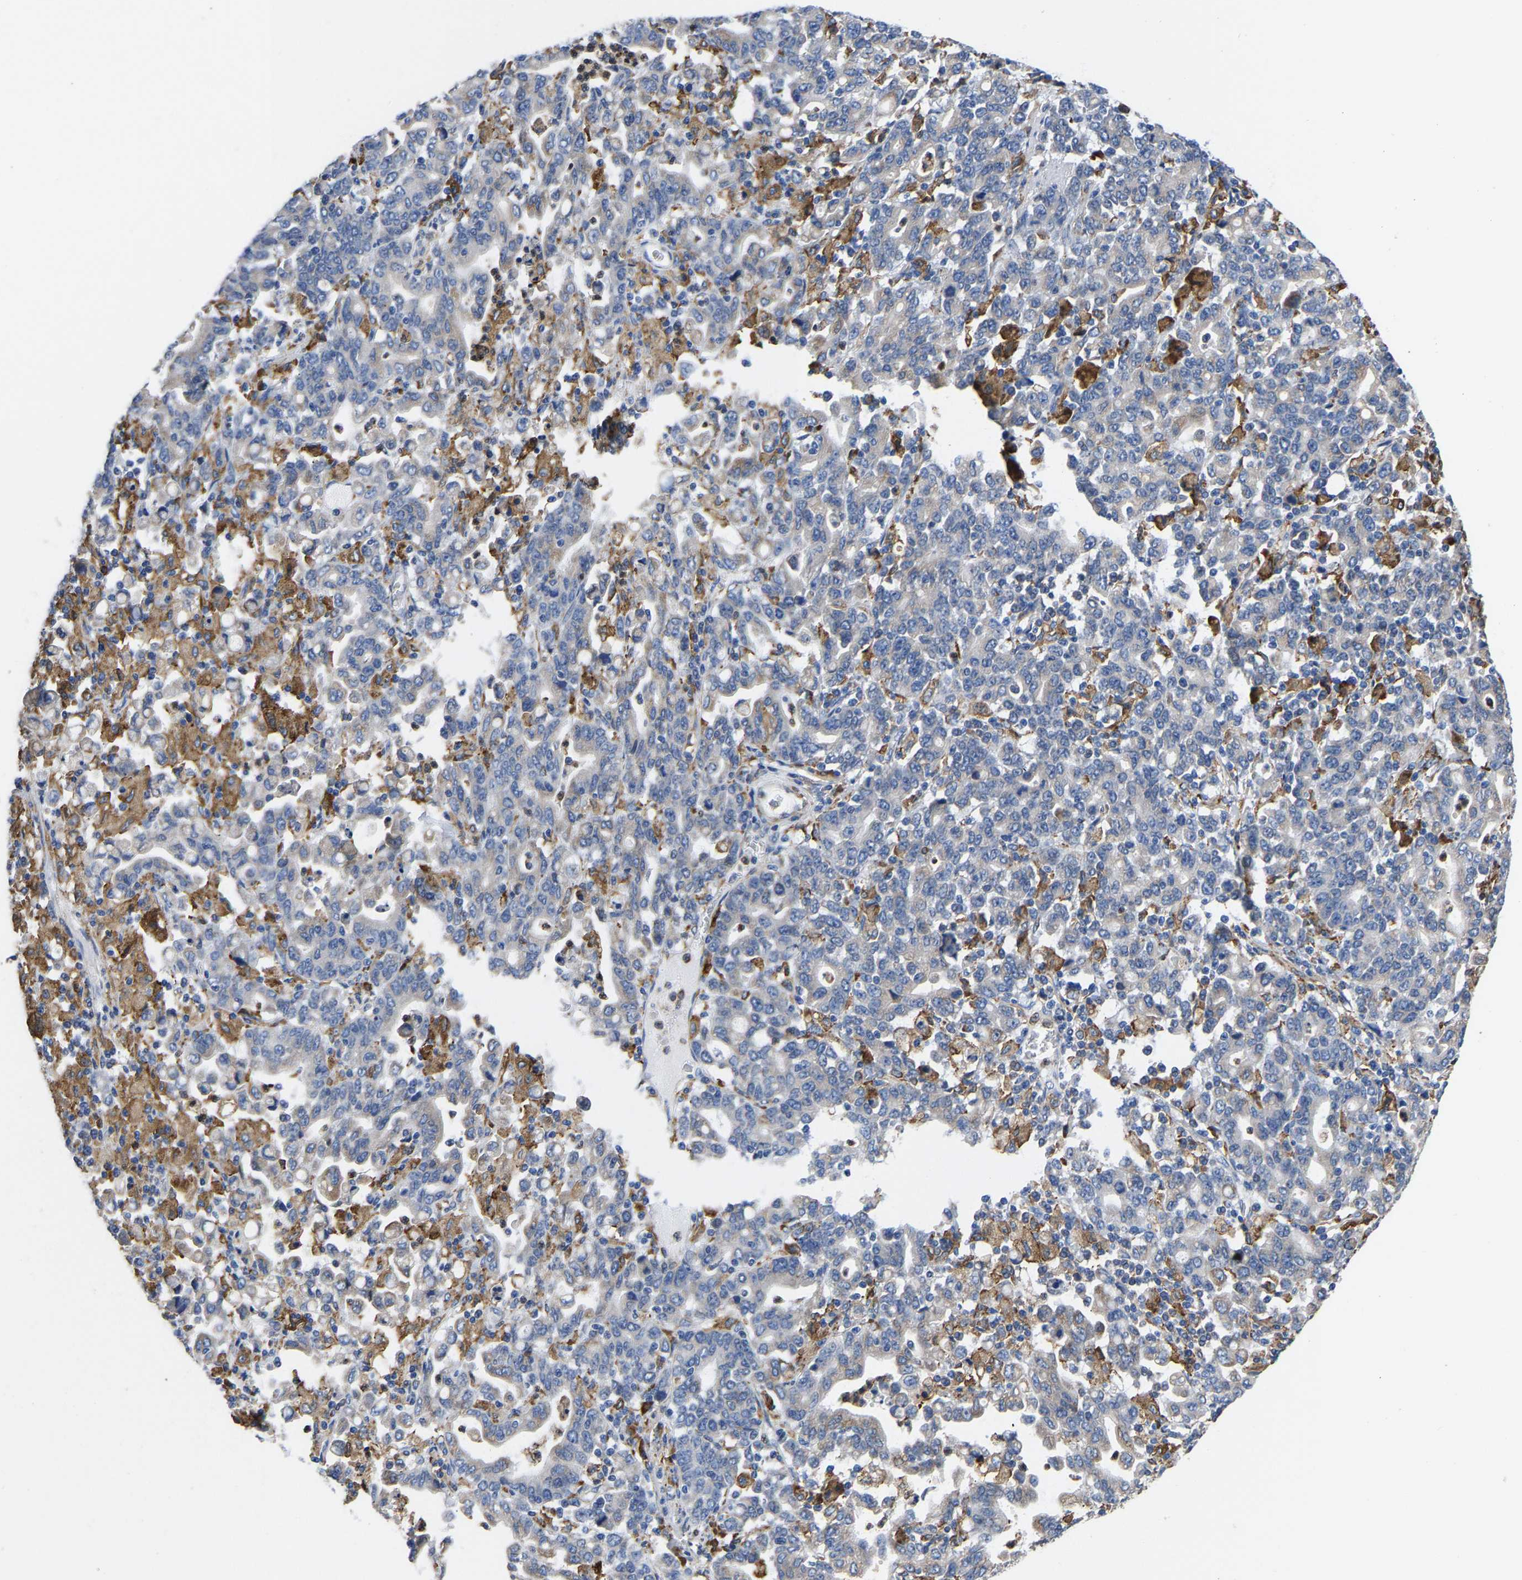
{"staining": {"intensity": "negative", "quantity": "none", "location": "none"}, "tissue": "stomach cancer", "cell_type": "Tumor cells", "image_type": "cancer", "snomed": [{"axis": "morphology", "description": "Adenocarcinoma, NOS"}, {"axis": "topography", "description": "Stomach, upper"}], "caption": "High power microscopy image of an immunohistochemistry photomicrograph of stomach adenocarcinoma, revealing no significant staining in tumor cells. (Stains: DAB (3,3'-diaminobenzidine) immunohistochemistry with hematoxylin counter stain, Microscopy: brightfield microscopy at high magnification).", "gene": "P4HB", "patient": {"sex": "male", "age": 69}}